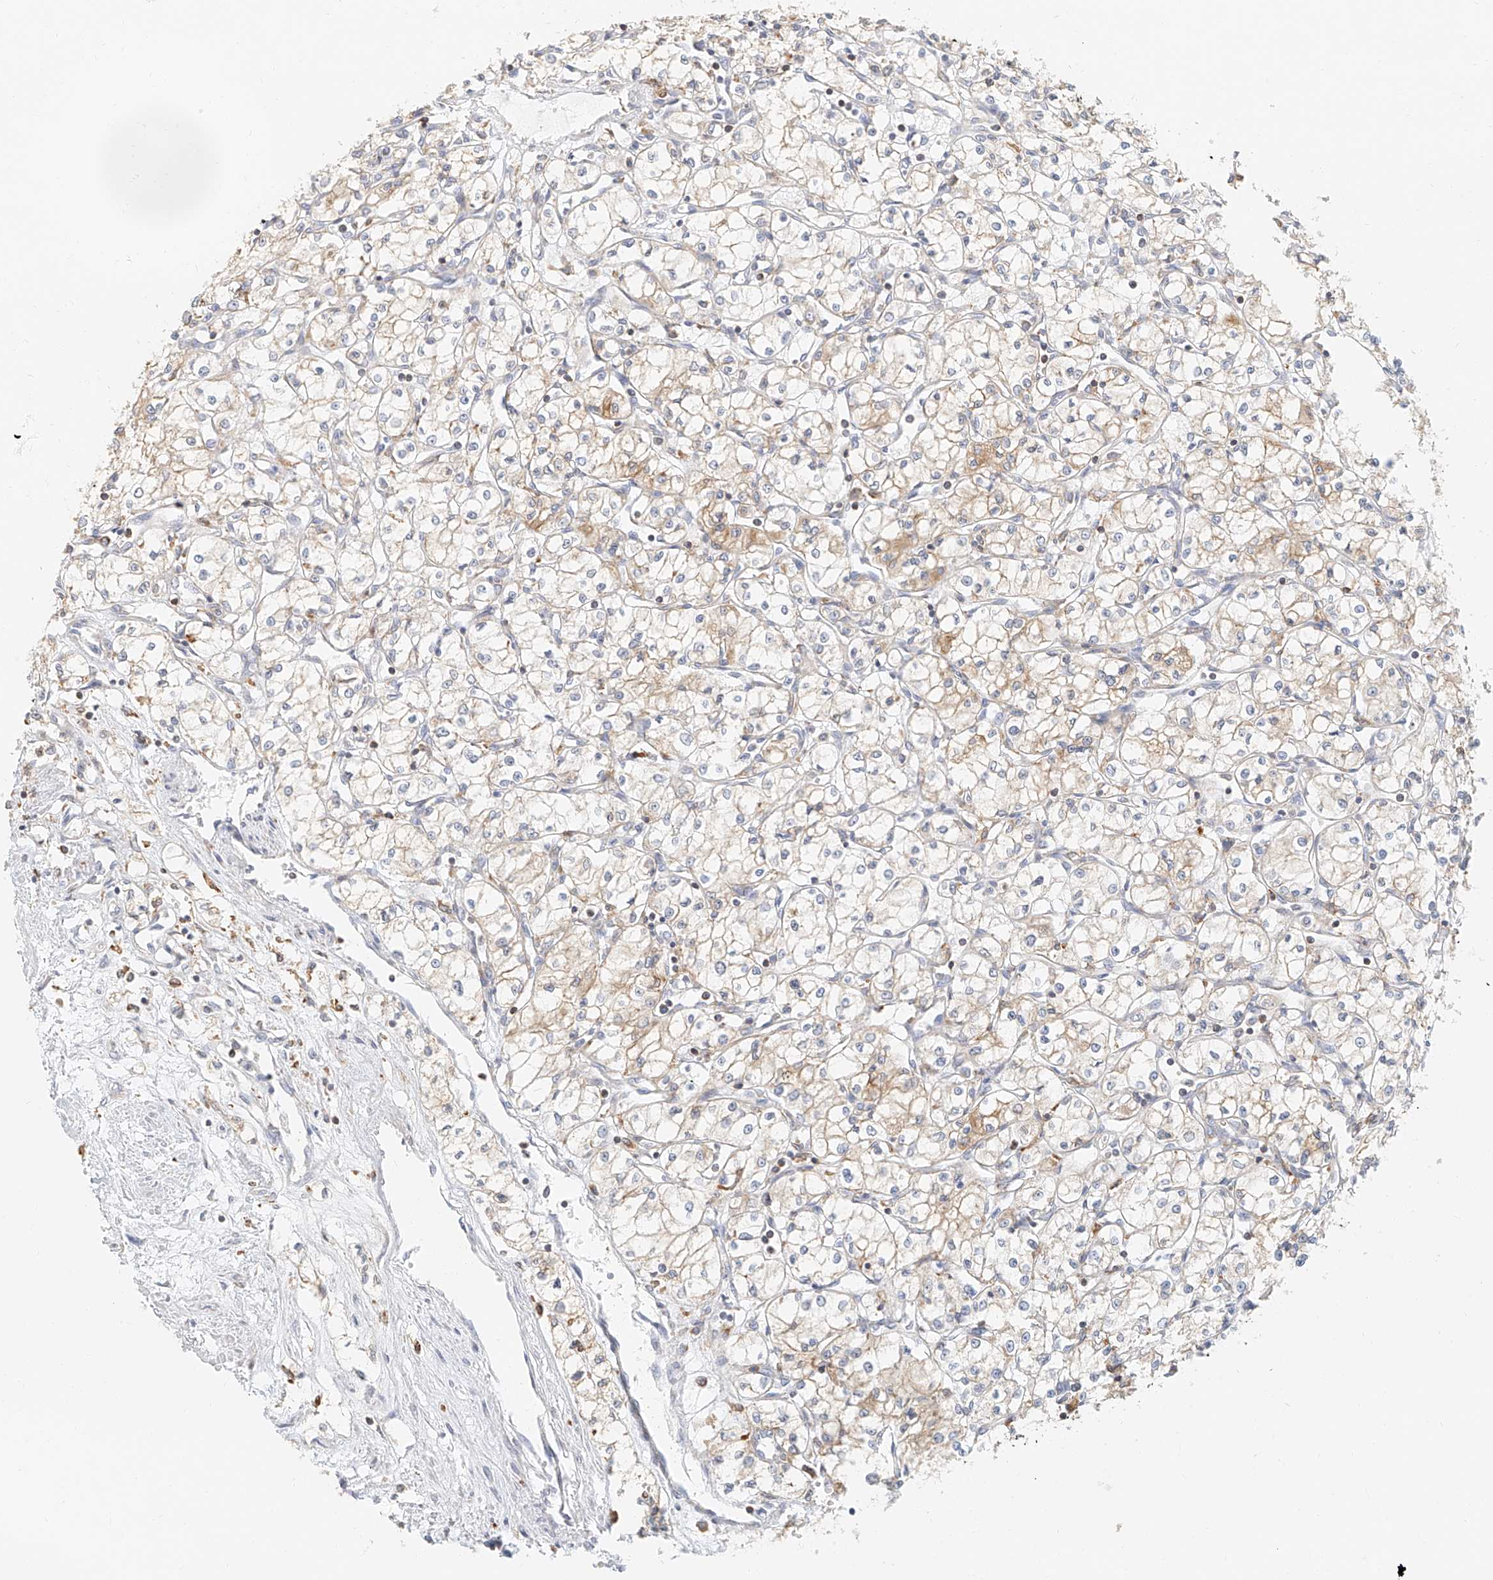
{"staining": {"intensity": "weak", "quantity": "<25%", "location": "cytoplasmic/membranous"}, "tissue": "renal cancer", "cell_type": "Tumor cells", "image_type": "cancer", "snomed": [{"axis": "morphology", "description": "Adenocarcinoma, NOS"}, {"axis": "topography", "description": "Kidney"}], "caption": "The micrograph shows no significant positivity in tumor cells of renal cancer.", "gene": "DHRS7", "patient": {"sex": "male", "age": 59}}